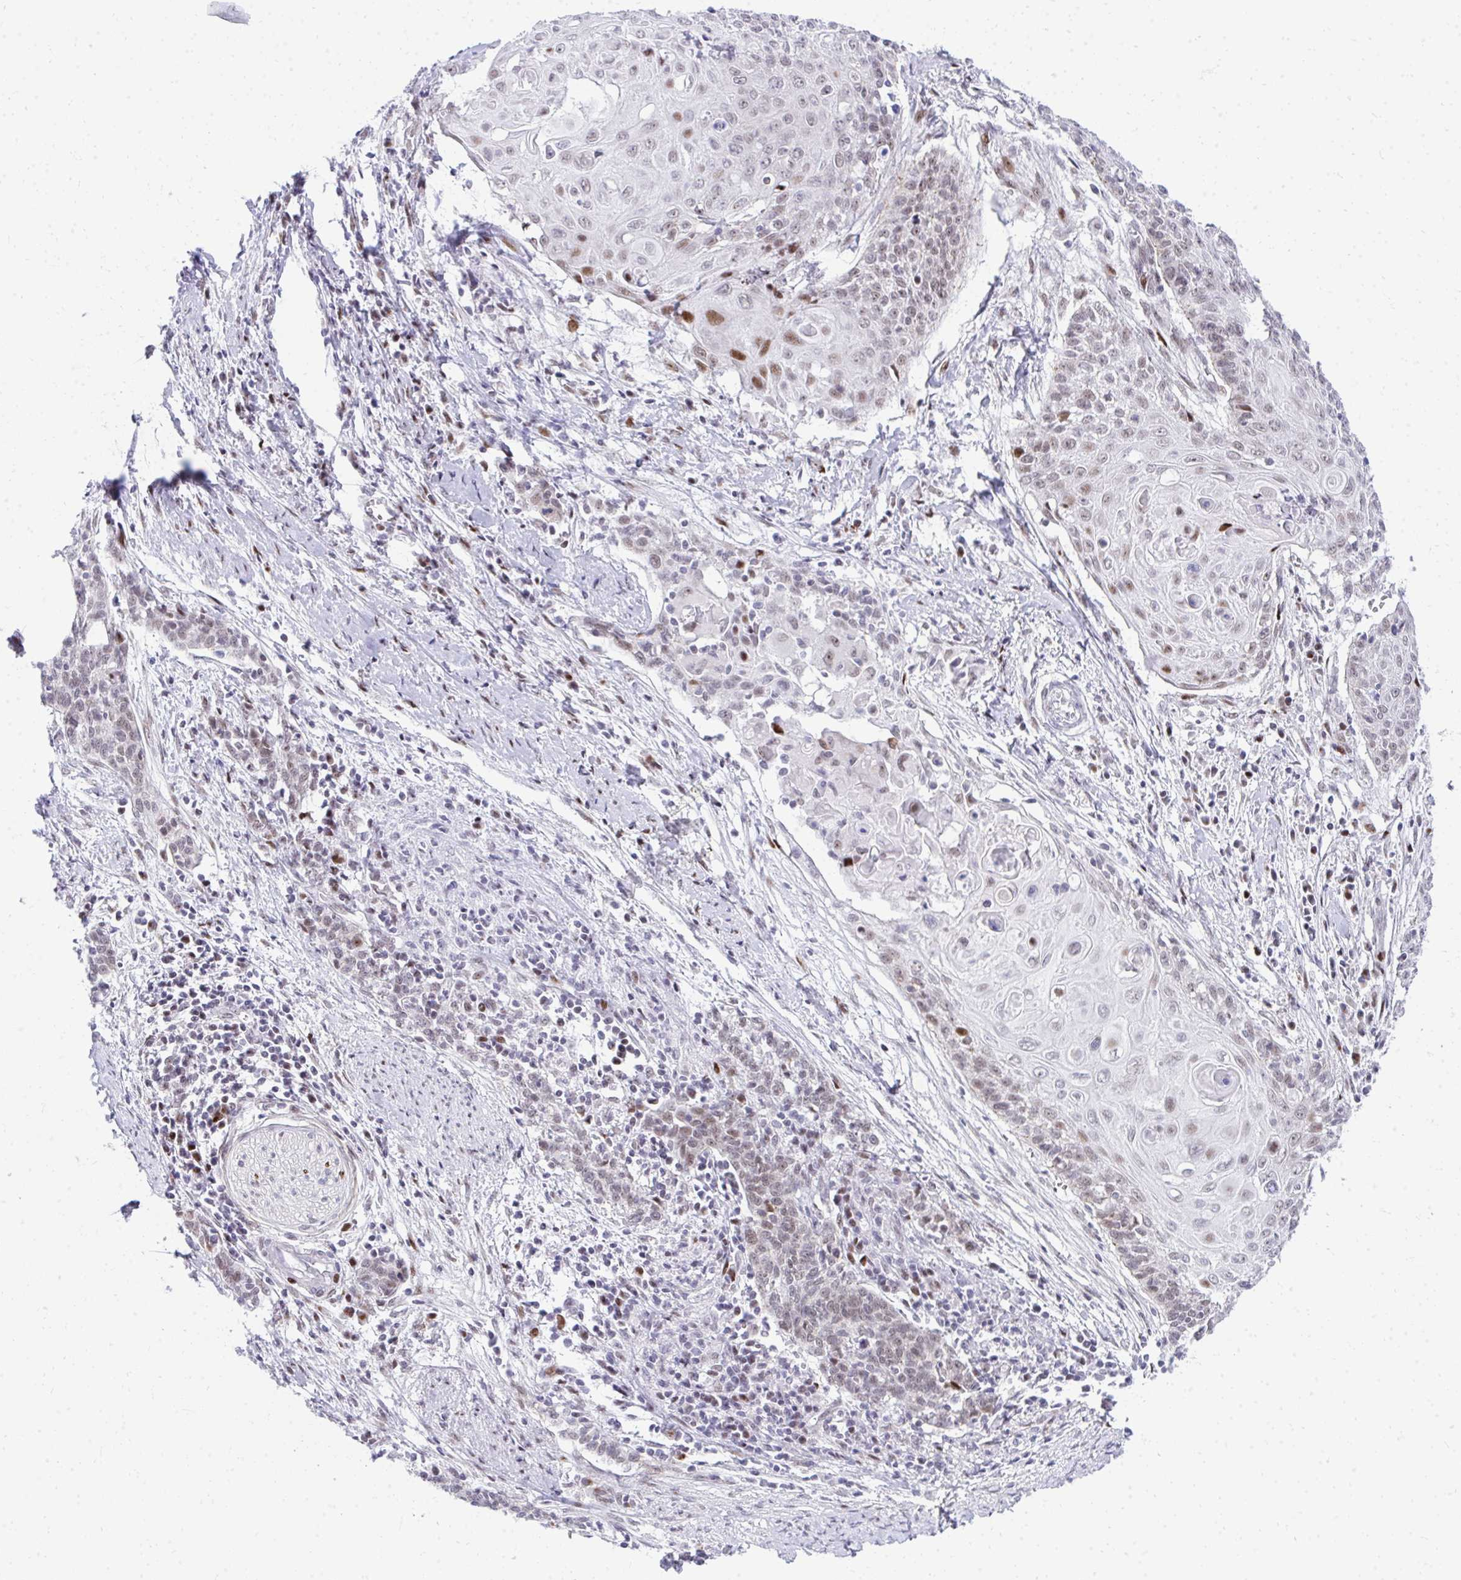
{"staining": {"intensity": "weak", "quantity": ">75%", "location": "nuclear"}, "tissue": "cervical cancer", "cell_type": "Tumor cells", "image_type": "cancer", "snomed": [{"axis": "morphology", "description": "Squamous cell carcinoma, NOS"}, {"axis": "topography", "description": "Cervix"}], "caption": "Cervical cancer (squamous cell carcinoma) stained with immunohistochemistry (IHC) exhibits weak nuclear positivity in approximately >75% of tumor cells.", "gene": "GLDN", "patient": {"sex": "female", "age": 39}}